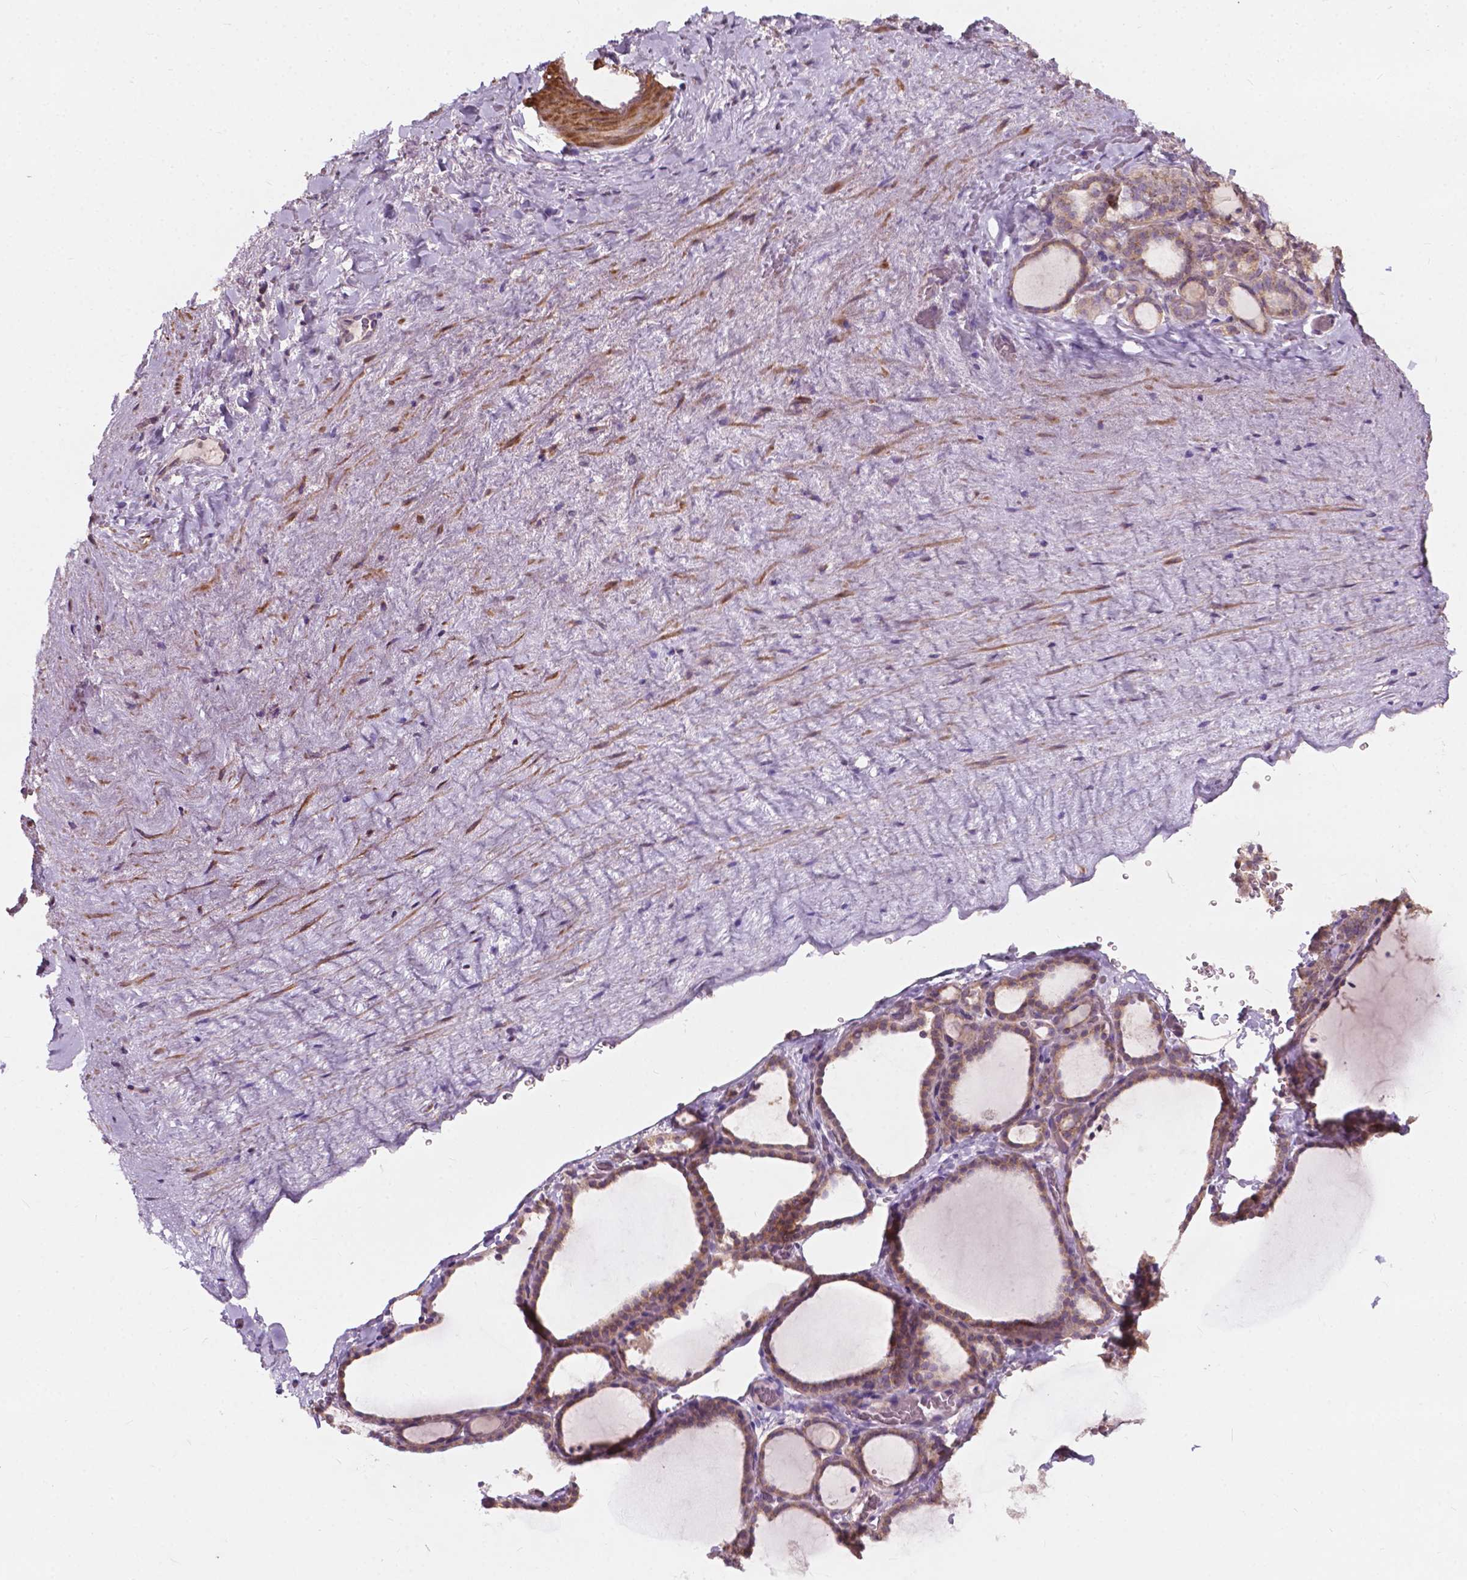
{"staining": {"intensity": "weak", "quantity": ">75%", "location": "cytoplasmic/membranous"}, "tissue": "thyroid gland", "cell_type": "Glandular cells", "image_type": "normal", "snomed": [{"axis": "morphology", "description": "Normal tissue, NOS"}, {"axis": "topography", "description": "Thyroid gland"}], "caption": "Protein staining of benign thyroid gland shows weak cytoplasmic/membranous staining in approximately >75% of glandular cells. Nuclei are stained in blue.", "gene": "NDUFA10", "patient": {"sex": "female", "age": 22}}